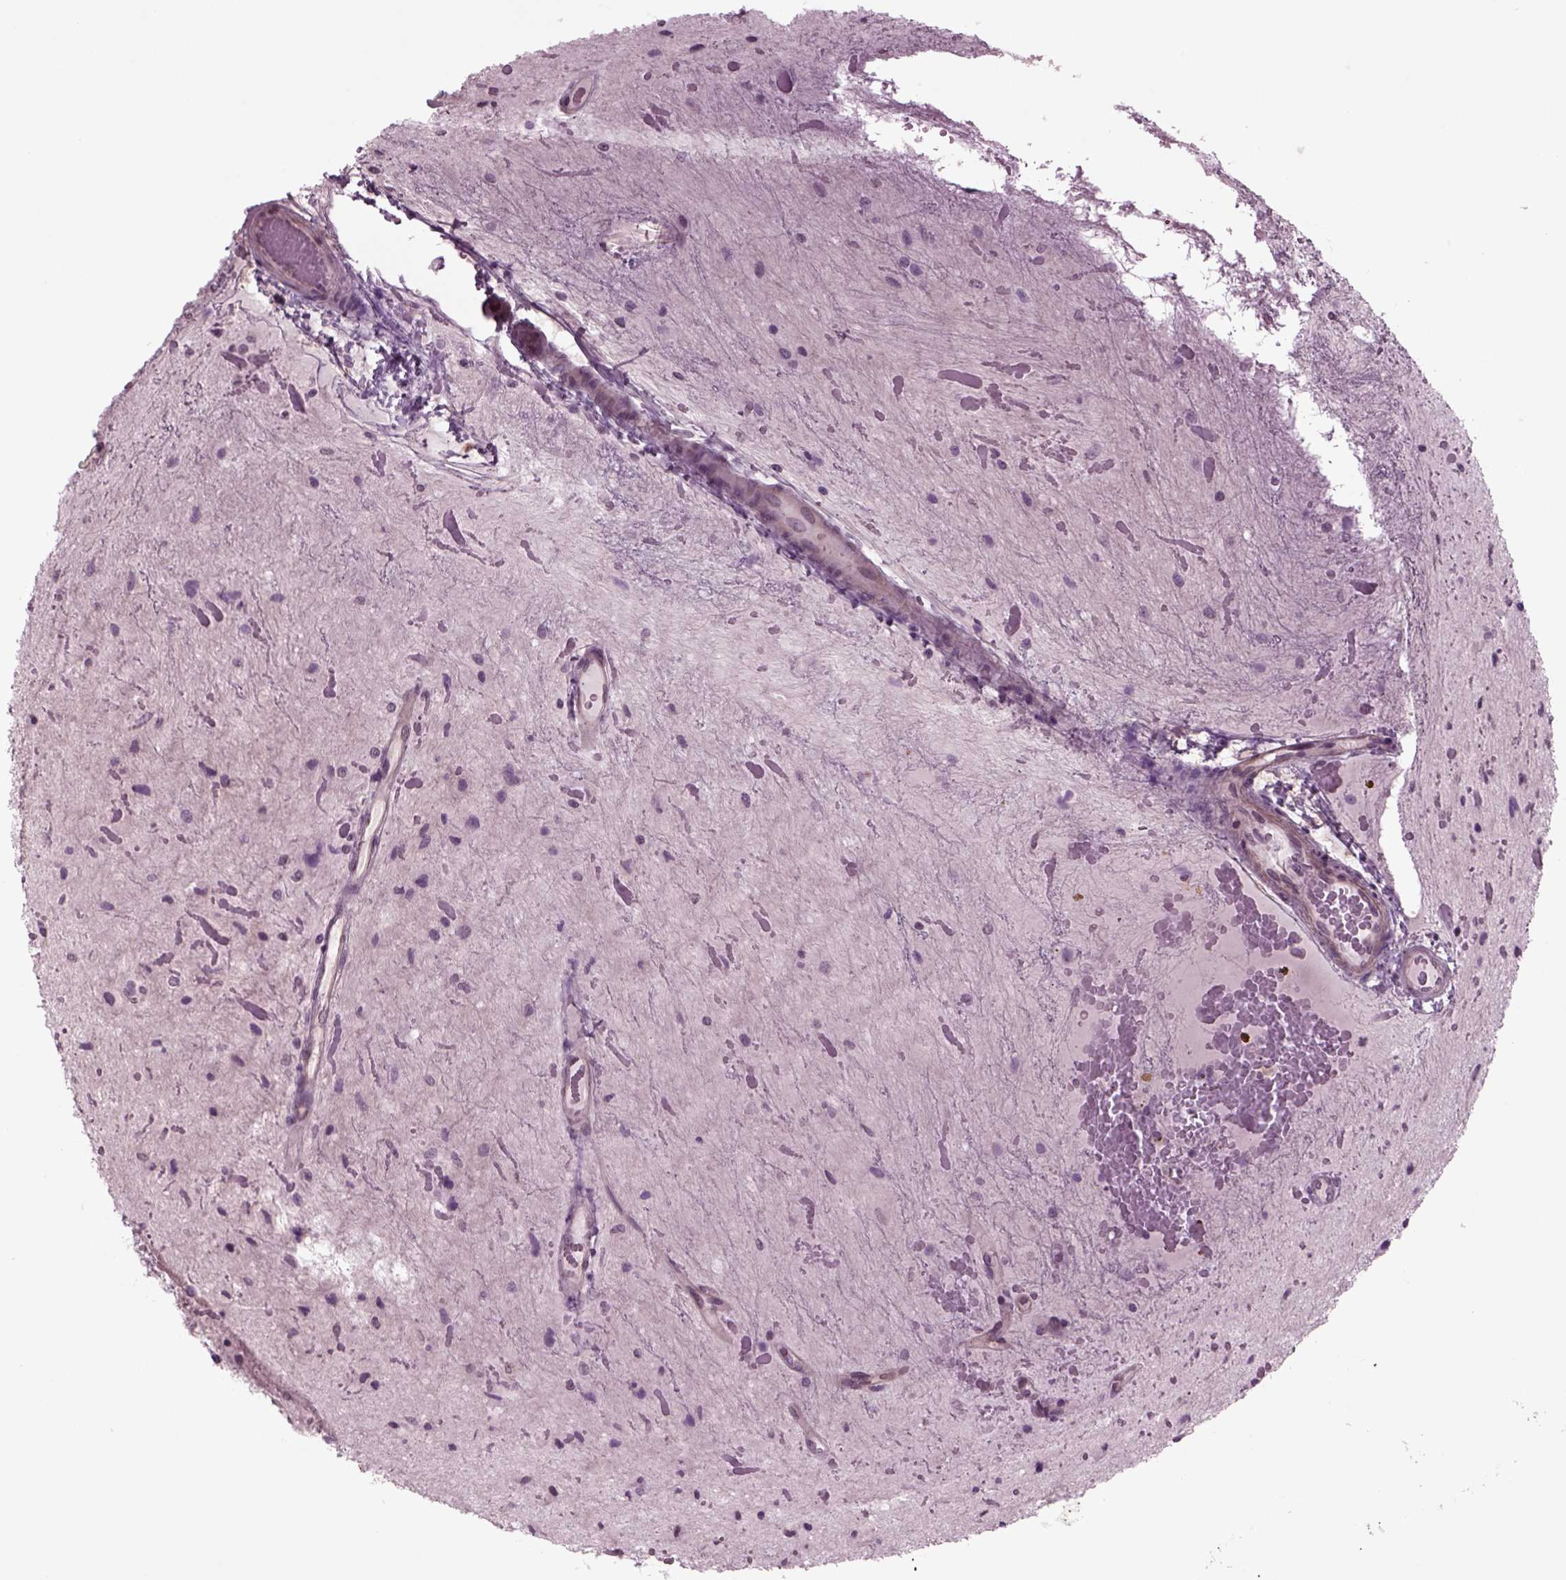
{"staining": {"intensity": "negative", "quantity": "none", "location": "none"}, "tissue": "glioma", "cell_type": "Tumor cells", "image_type": "cancer", "snomed": [{"axis": "morphology", "description": "Glioma, malignant, Low grade"}, {"axis": "topography", "description": "Cerebellum"}], "caption": "Immunohistochemistry (IHC) micrograph of neoplastic tissue: glioma stained with DAB (3,3'-diaminobenzidine) shows no significant protein positivity in tumor cells. (Brightfield microscopy of DAB immunohistochemistry (IHC) at high magnification).", "gene": "ODF3", "patient": {"sex": "female", "age": 14}}